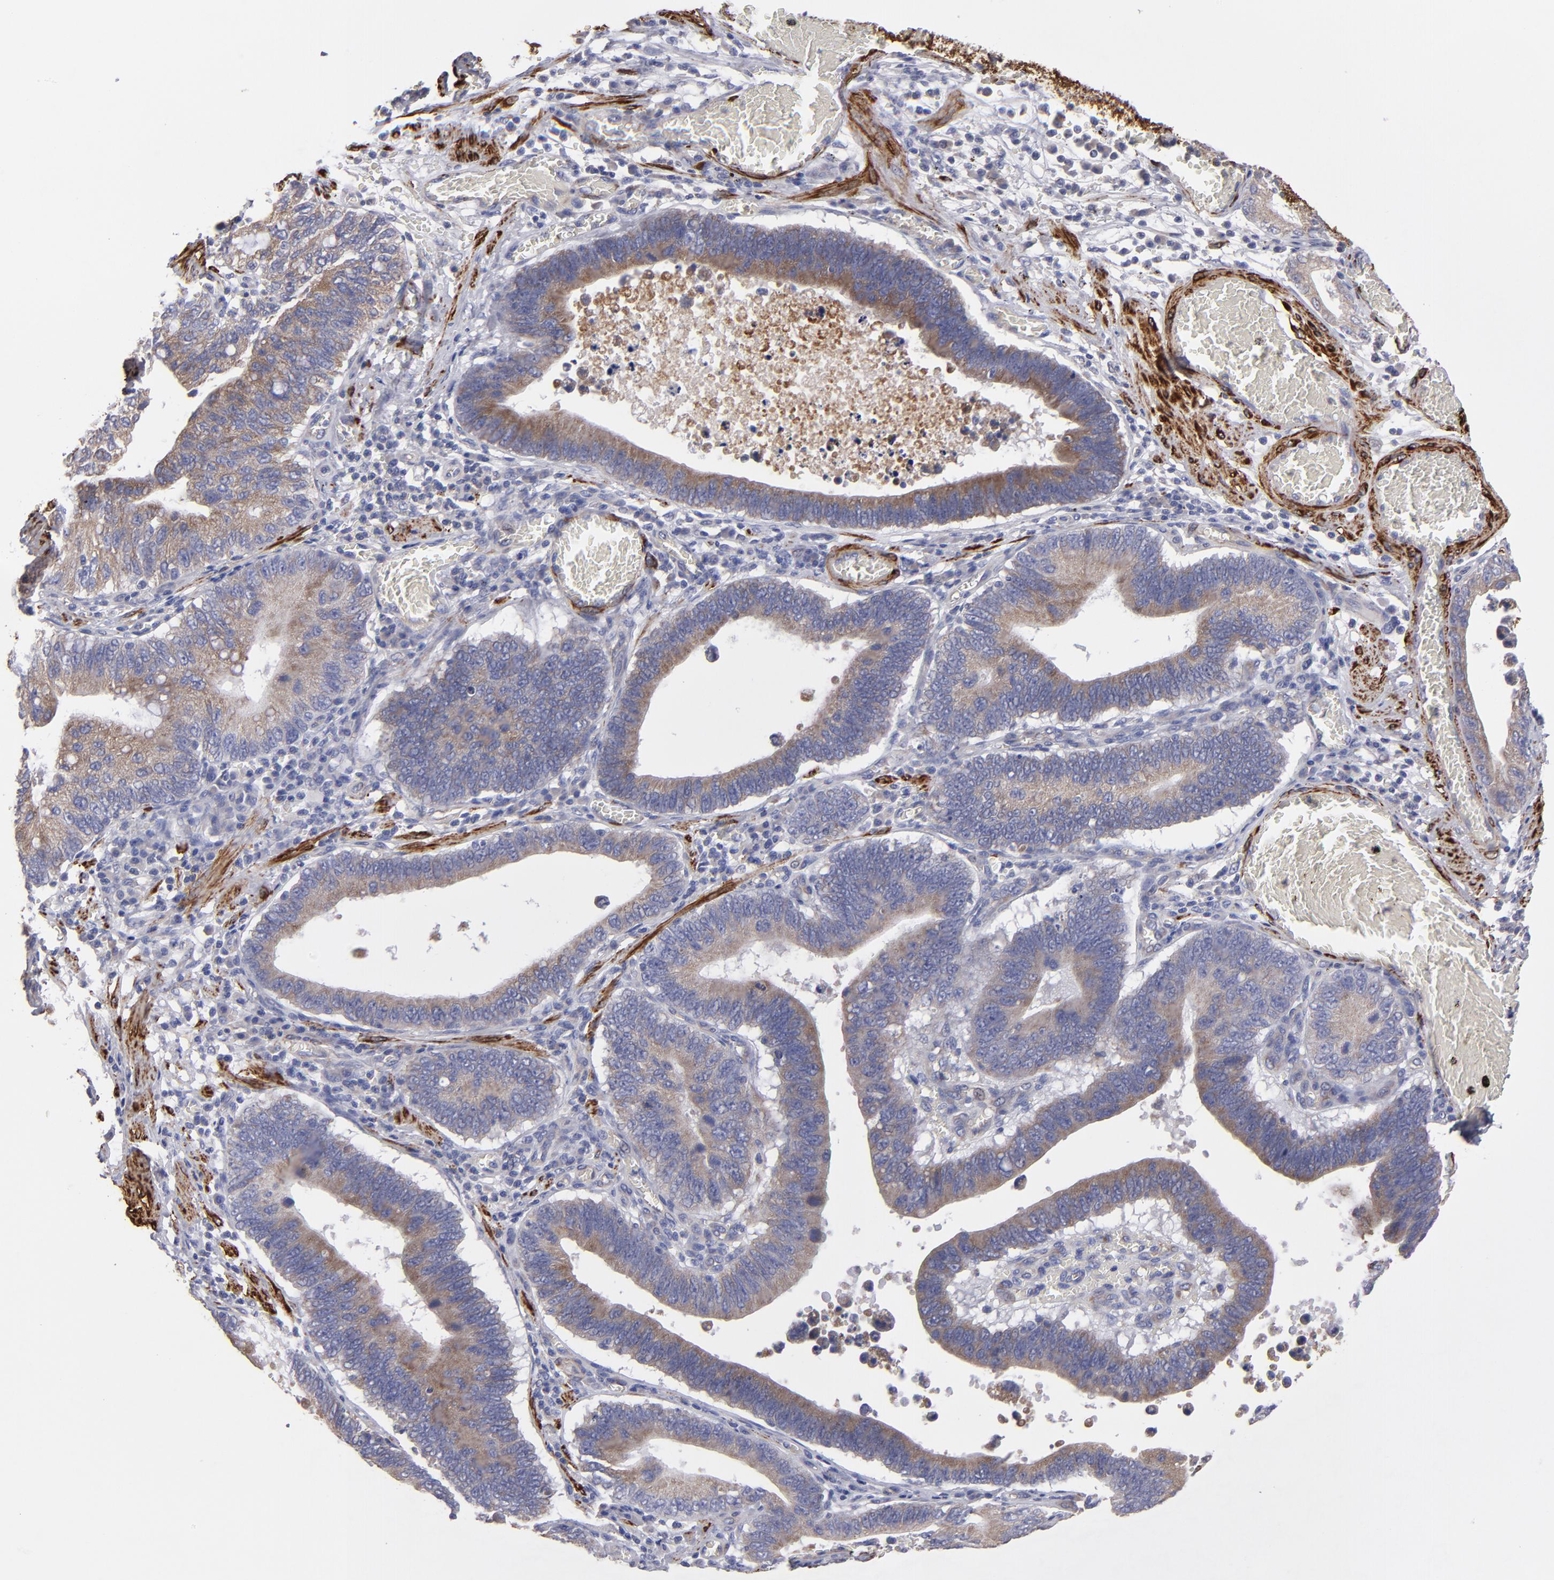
{"staining": {"intensity": "moderate", "quantity": ">75%", "location": "cytoplasmic/membranous"}, "tissue": "stomach cancer", "cell_type": "Tumor cells", "image_type": "cancer", "snomed": [{"axis": "morphology", "description": "Adenocarcinoma, NOS"}, {"axis": "topography", "description": "Stomach"}, {"axis": "topography", "description": "Gastric cardia"}], "caption": "Protein expression analysis of stomach cancer demonstrates moderate cytoplasmic/membranous staining in about >75% of tumor cells. (IHC, brightfield microscopy, high magnification).", "gene": "SLMAP", "patient": {"sex": "male", "age": 59}}